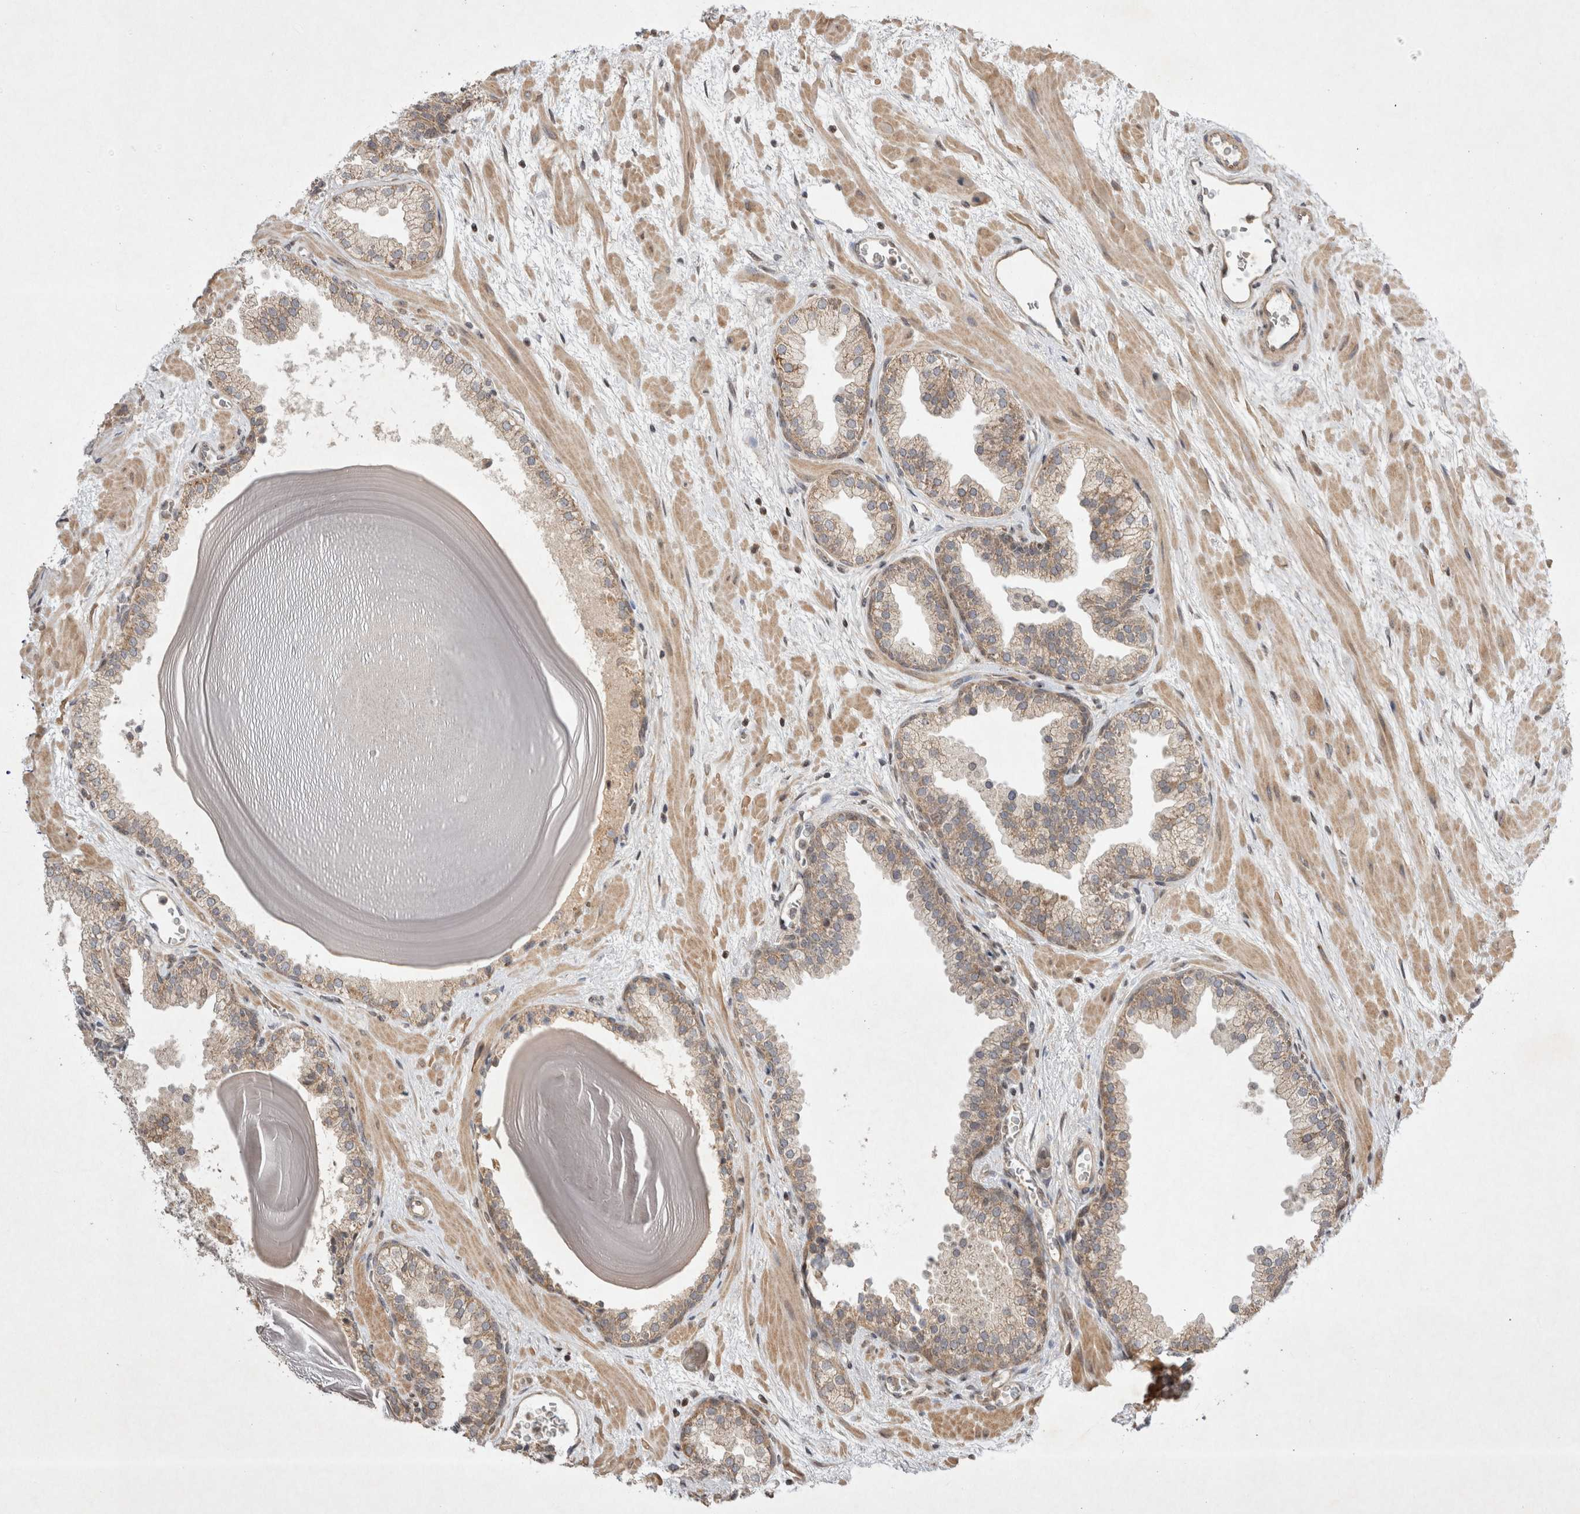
{"staining": {"intensity": "weak", "quantity": "25%-75%", "location": "cytoplasmic/membranous"}, "tissue": "prostate", "cell_type": "Glandular cells", "image_type": "normal", "snomed": [{"axis": "morphology", "description": "Normal tissue, NOS"}, {"axis": "topography", "description": "Prostate"}], "caption": "A histopathology image of prostate stained for a protein exhibits weak cytoplasmic/membranous brown staining in glandular cells.", "gene": "EIF2AK1", "patient": {"sex": "male", "age": 48}}